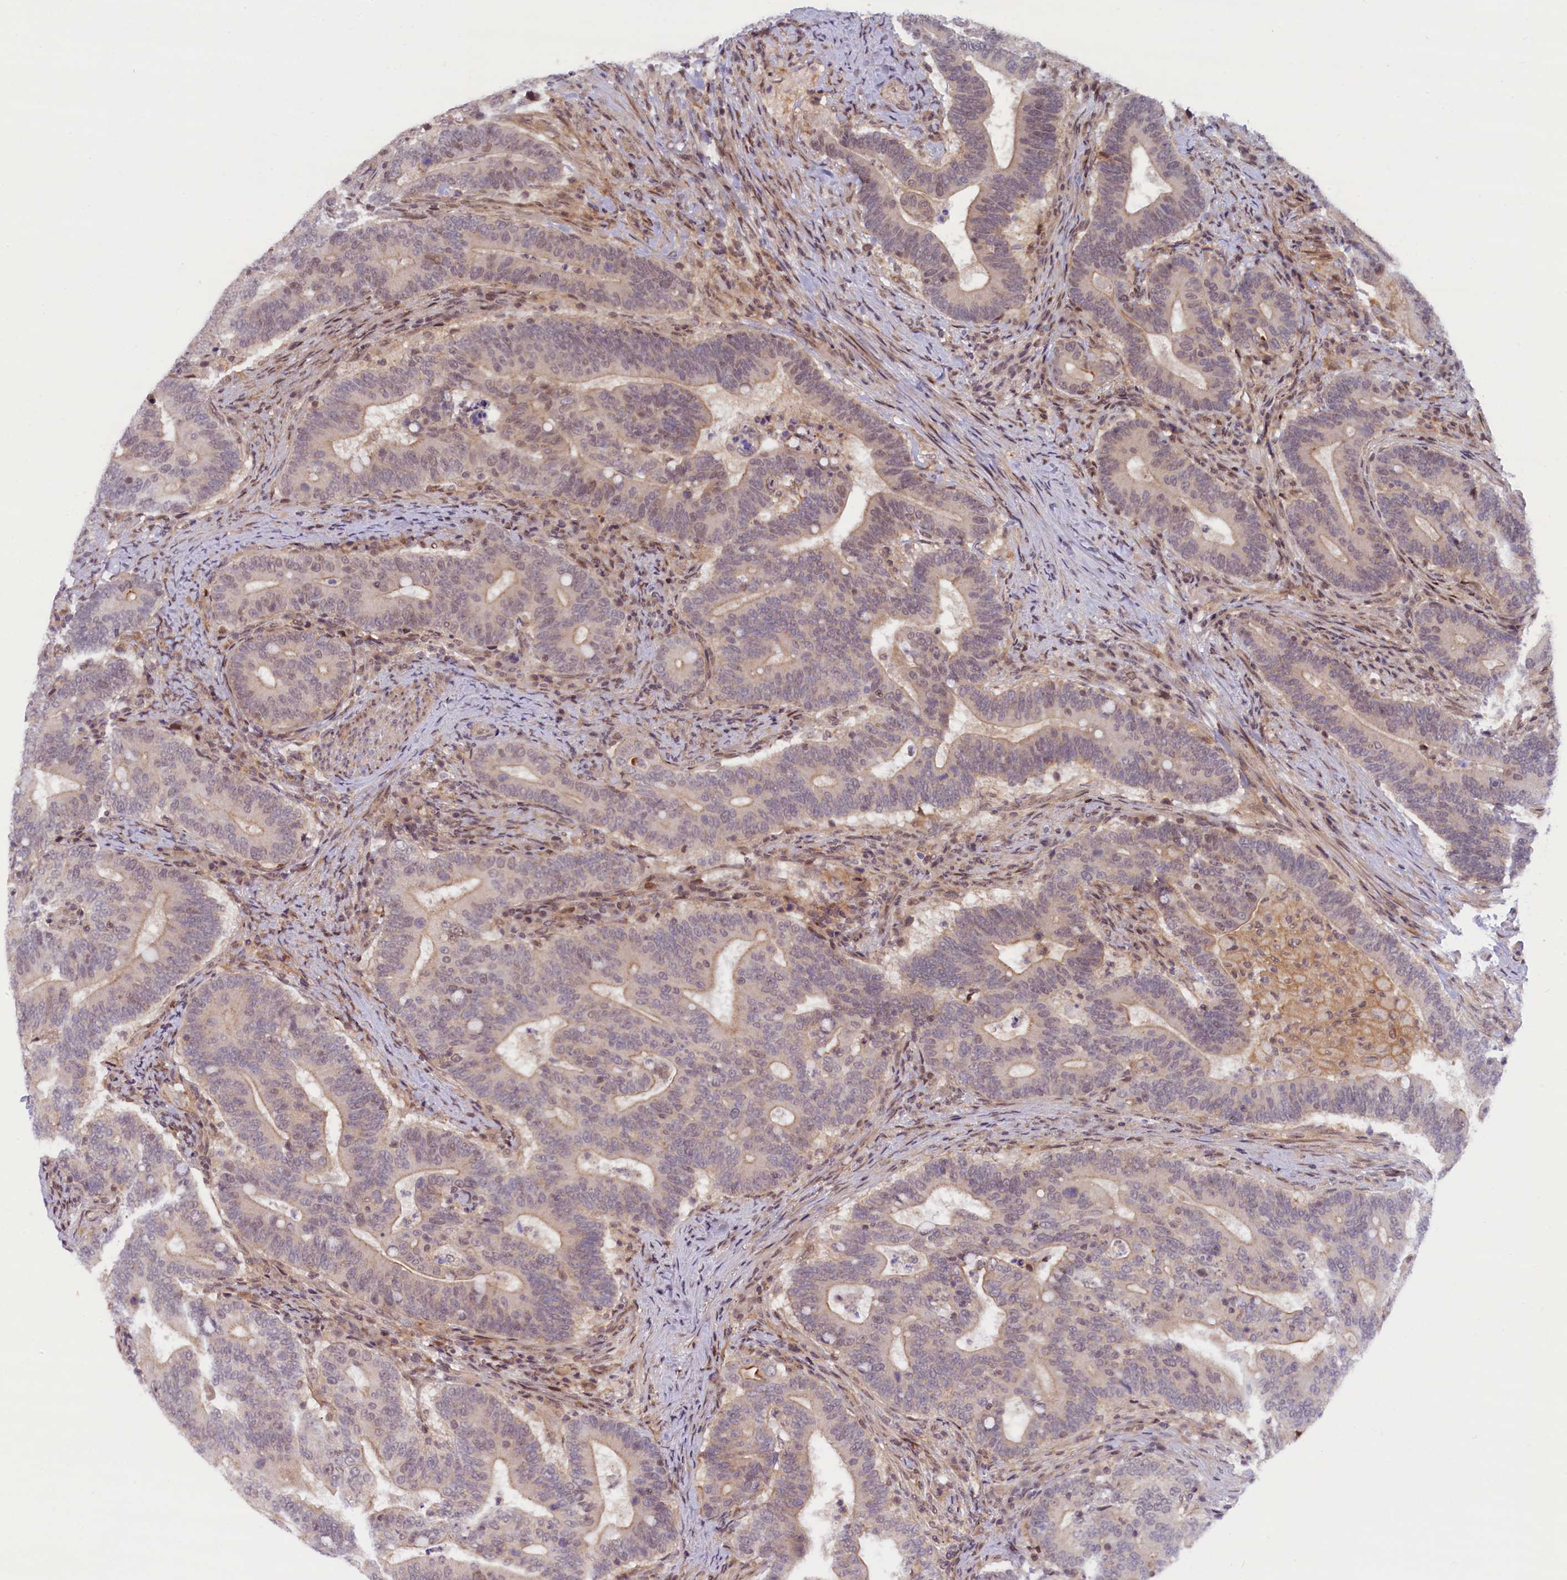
{"staining": {"intensity": "weak", "quantity": "<25%", "location": "nuclear"}, "tissue": "colorectal cancer", "cell_type": "Tumor cells", "image_type": "cancer", "snomed": [{"axis": "morphology", "description": "Adenocarcinoma, NOS"}, {"axis": "topography", "description": "Colon"}], "caption": "Tumor cells are negative for brown protein staining in colorectal cancer.", "gene": "FCHO1", "patient": {"sex": "female", "age": 66}}